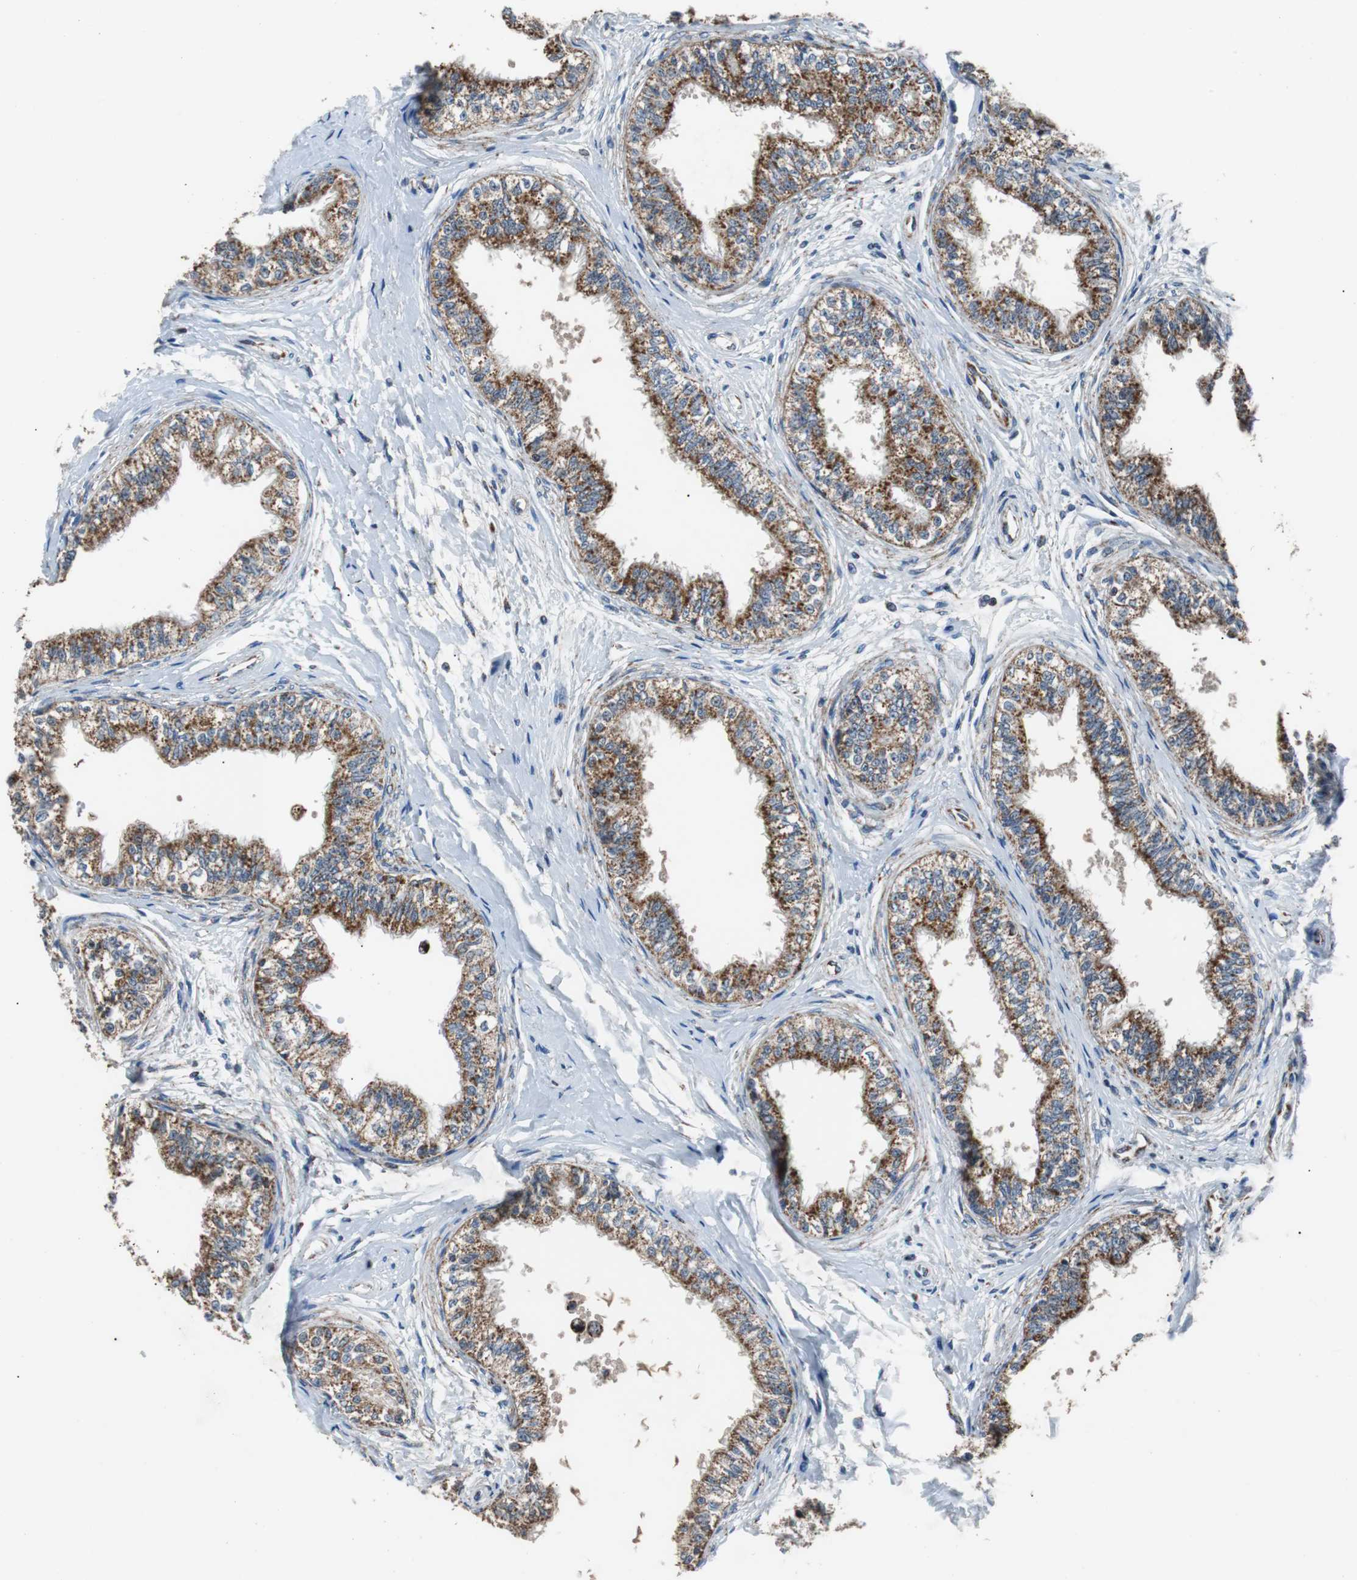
{"staining": {"intensity": "strong", "quantity": ">75%", "location": "cytoplasmic/membranous"}, "tissue": "epididymis", "cell_type": "Glandular cells", "image_type": "normal", "snomed": [{"axis": "morphology", "description": "Normal tissue, NOS"}, {"axis": "morphology", "description": "Adenocarcinoma, metastatic, NOS"}, {"axis": "topography", "description": "Testis"}, {"axis": "topography", "description": "Epididymis"}], "caption": "Immunohistochemical staining of normal epididymis displays >75% levels of strong cytoplasmic/membranous protein staining in about >75% of glandular cells. The protein of interest is shown in brown color, while the nuclei are stained blue.", "gene": "PITRM1", "patient": {"sex": "male", "age": 26}}